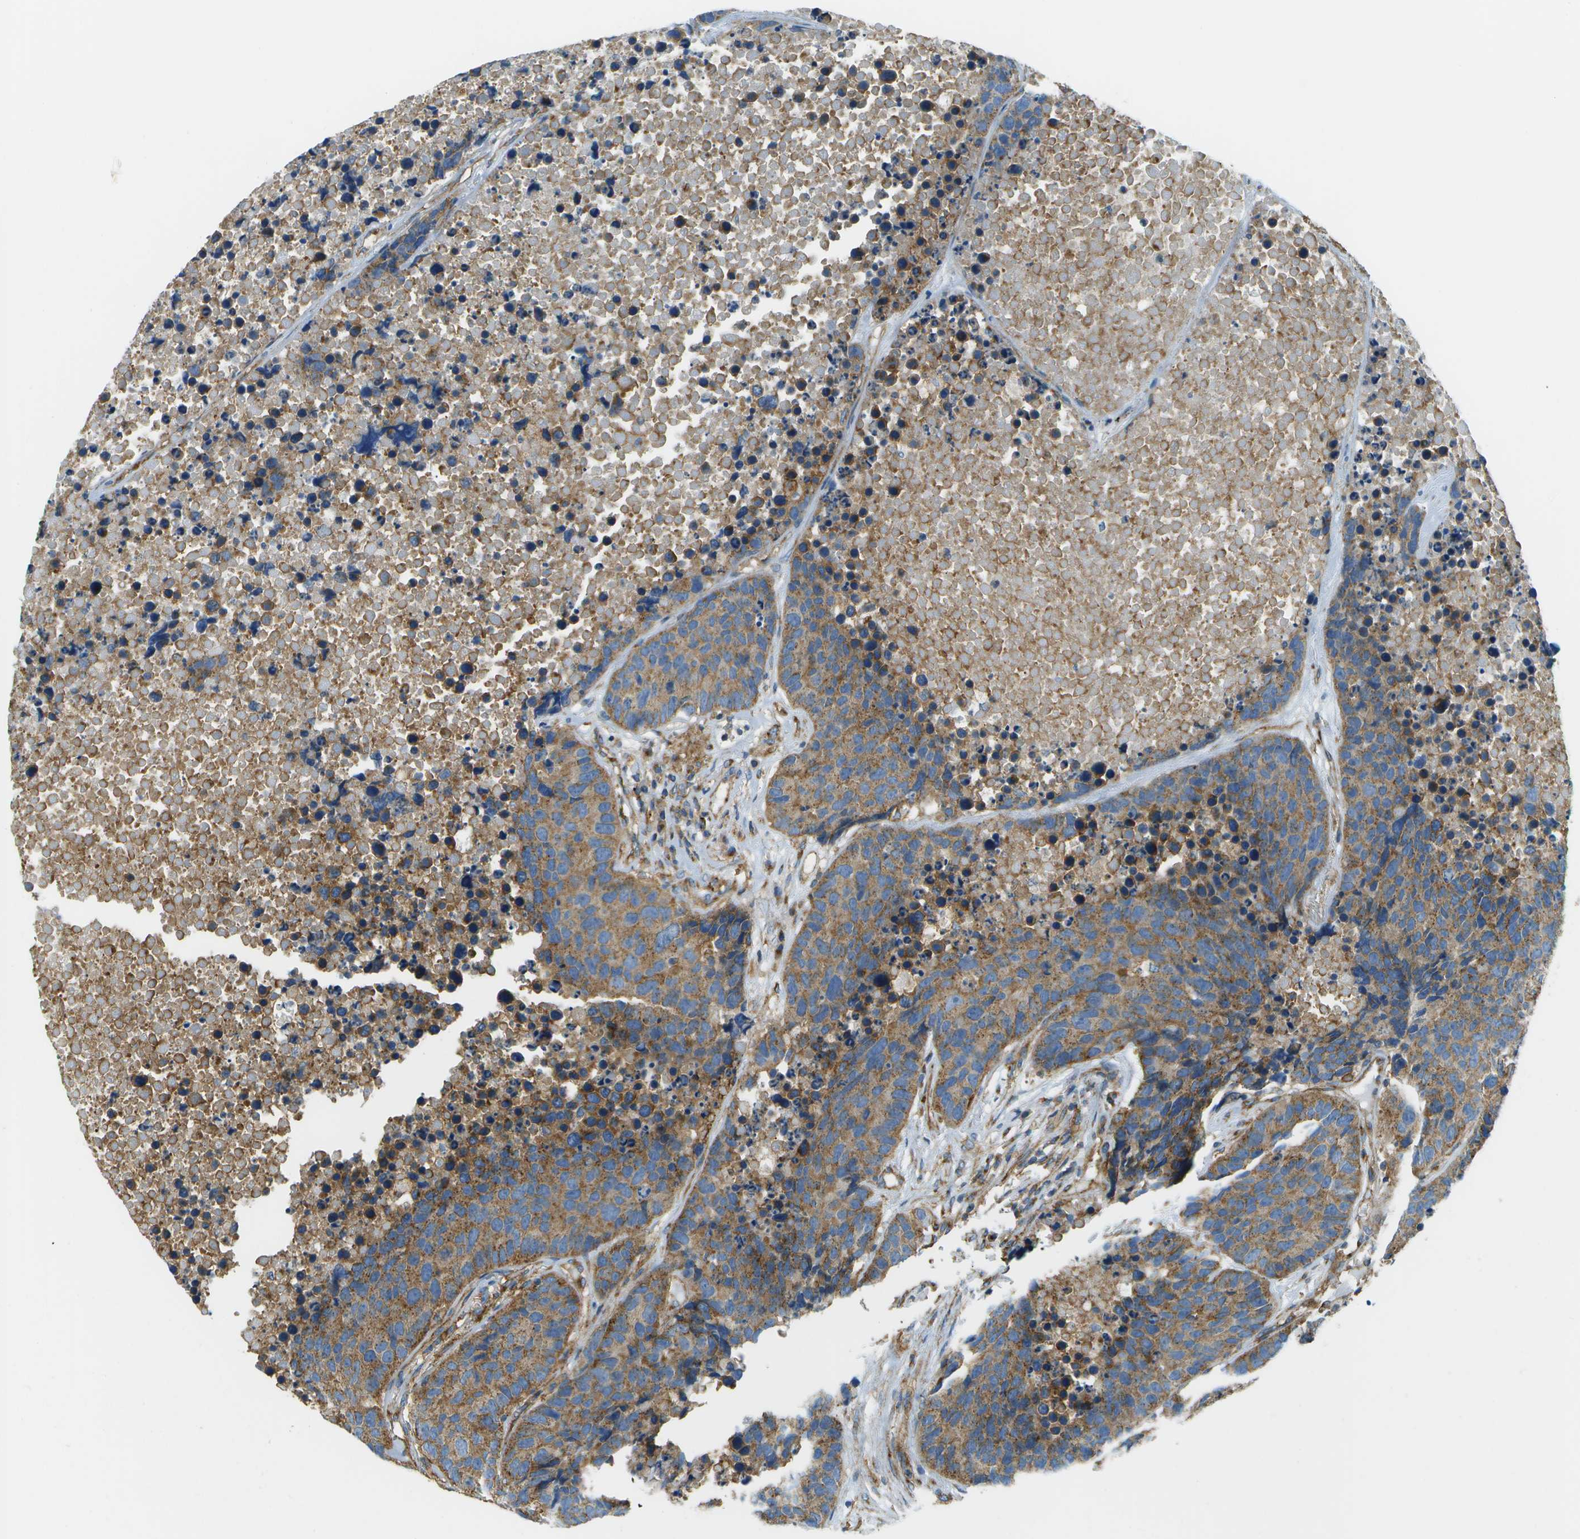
{"staining": {"intensity": "moderate", "quantity": ">75%", "location": "cytoplasmic/membranous"}, "tissue": "carcinoid", "cell_type": "Tumor cells", "image_type": "cancer", "snomed": [{"axis": "morphology", "description": "Carcinoid, malignant, NOS"}, {"axis": "topography", "description": "Lung"}], "caption": "Moderate cytoplasmic/membranous staining is identified in about >75% of tumor cells in carcinoid. (IHC, brightfield microscopy, high magnification).", "gene": "CLTC", "patient": {"sex": "male", "age": 60}}